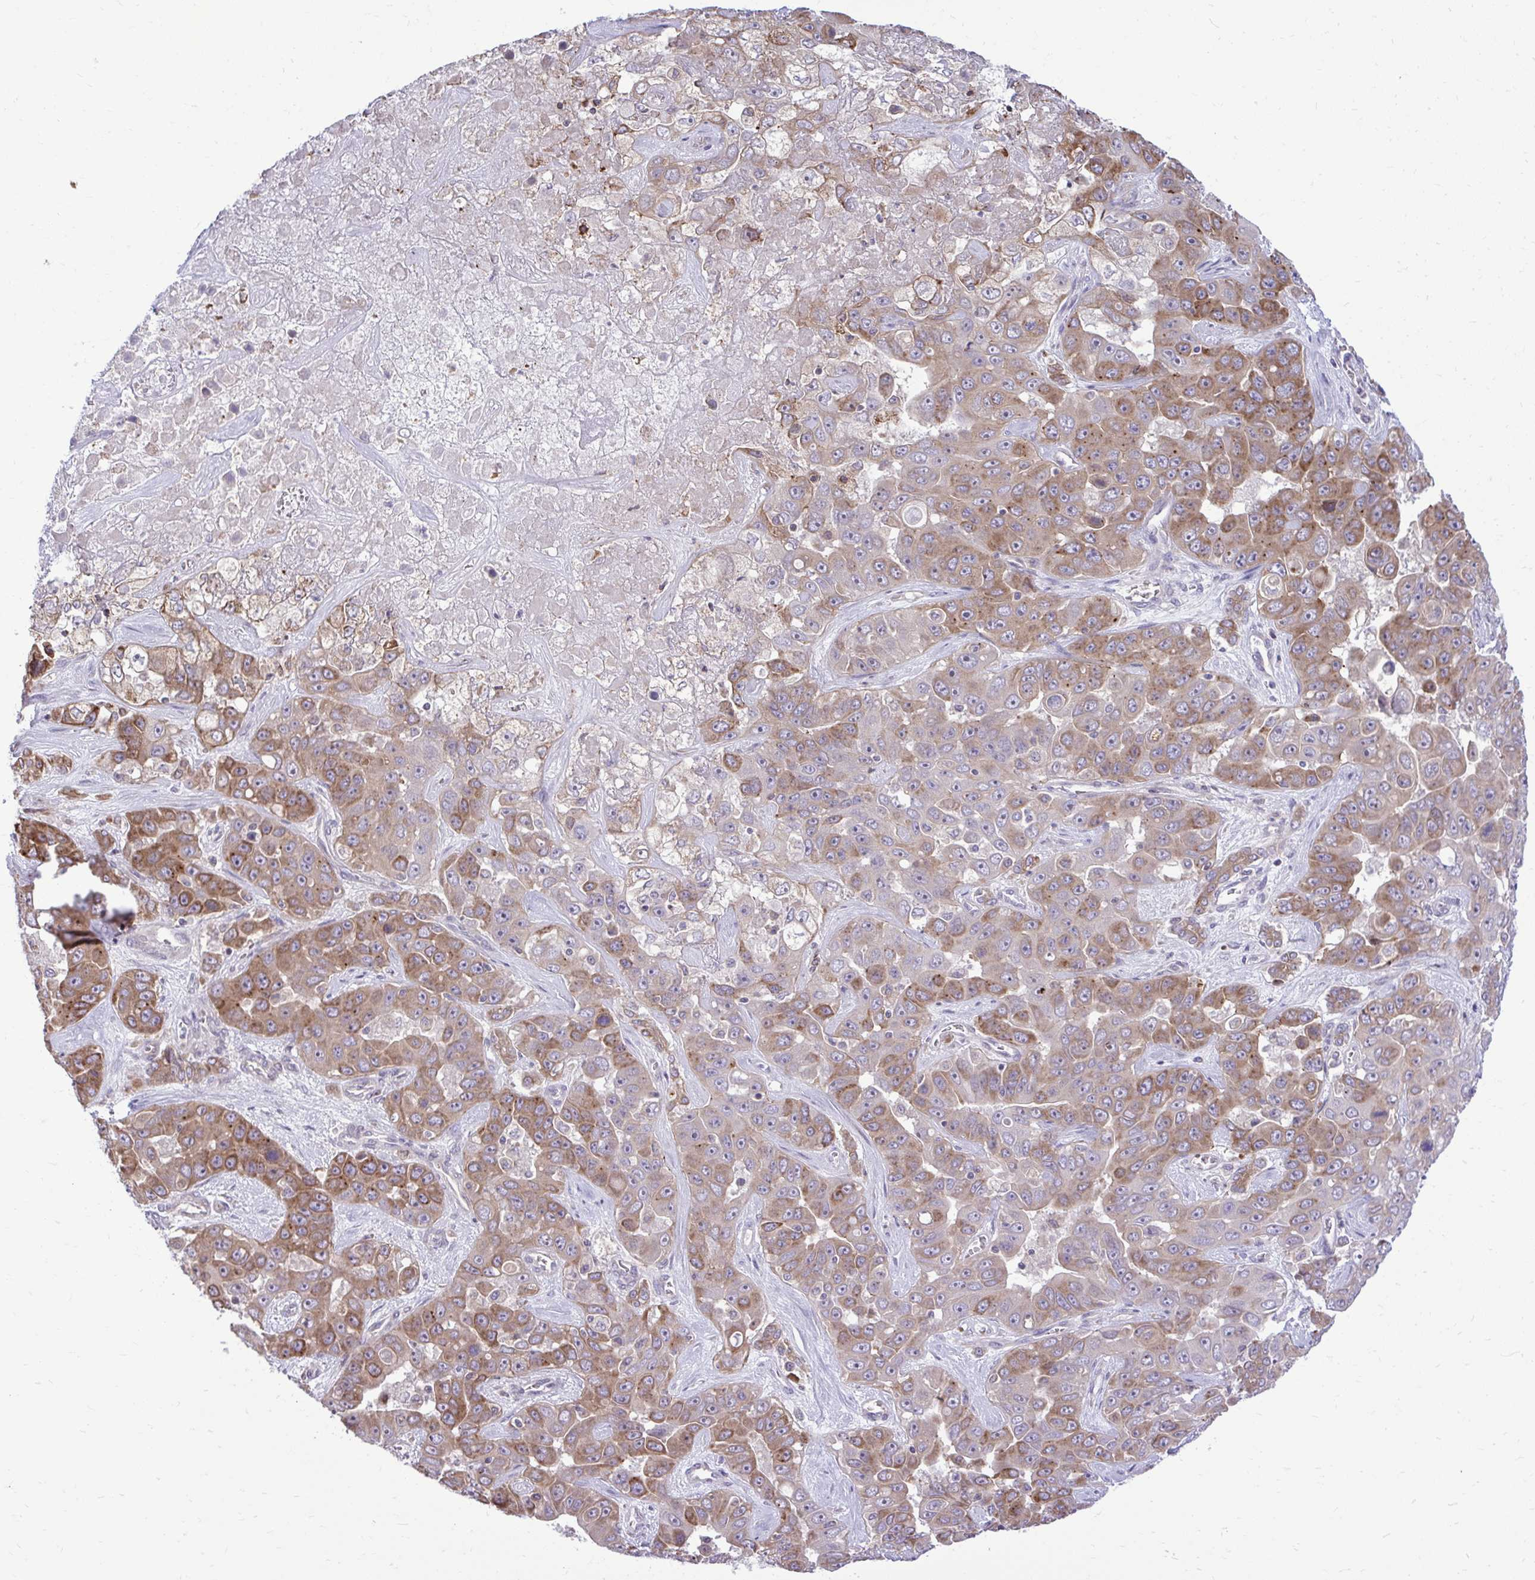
{"staining": {"intensity": "moderate", "quantity": ">75%", "location": "cytoplasmic/membranous"}, "tissue": "liver cancer", "cell_type": "Tumor cells", "image_type": "cancer", "snomed": [{"axis": "morphology", "description": "Cholangiocarcinoma"}, {"axis": "topography", "description": "Liver"}], "caption": "There is medium levels of moderate cytoplasmic/membranous positivity in tumor cells of liver cancer (cholangiocarcinoma), as demonstrated by immunohistochemical staining (brown color).", "gene": "METTL9", "patient": {"sex": "female", "age": 52}}